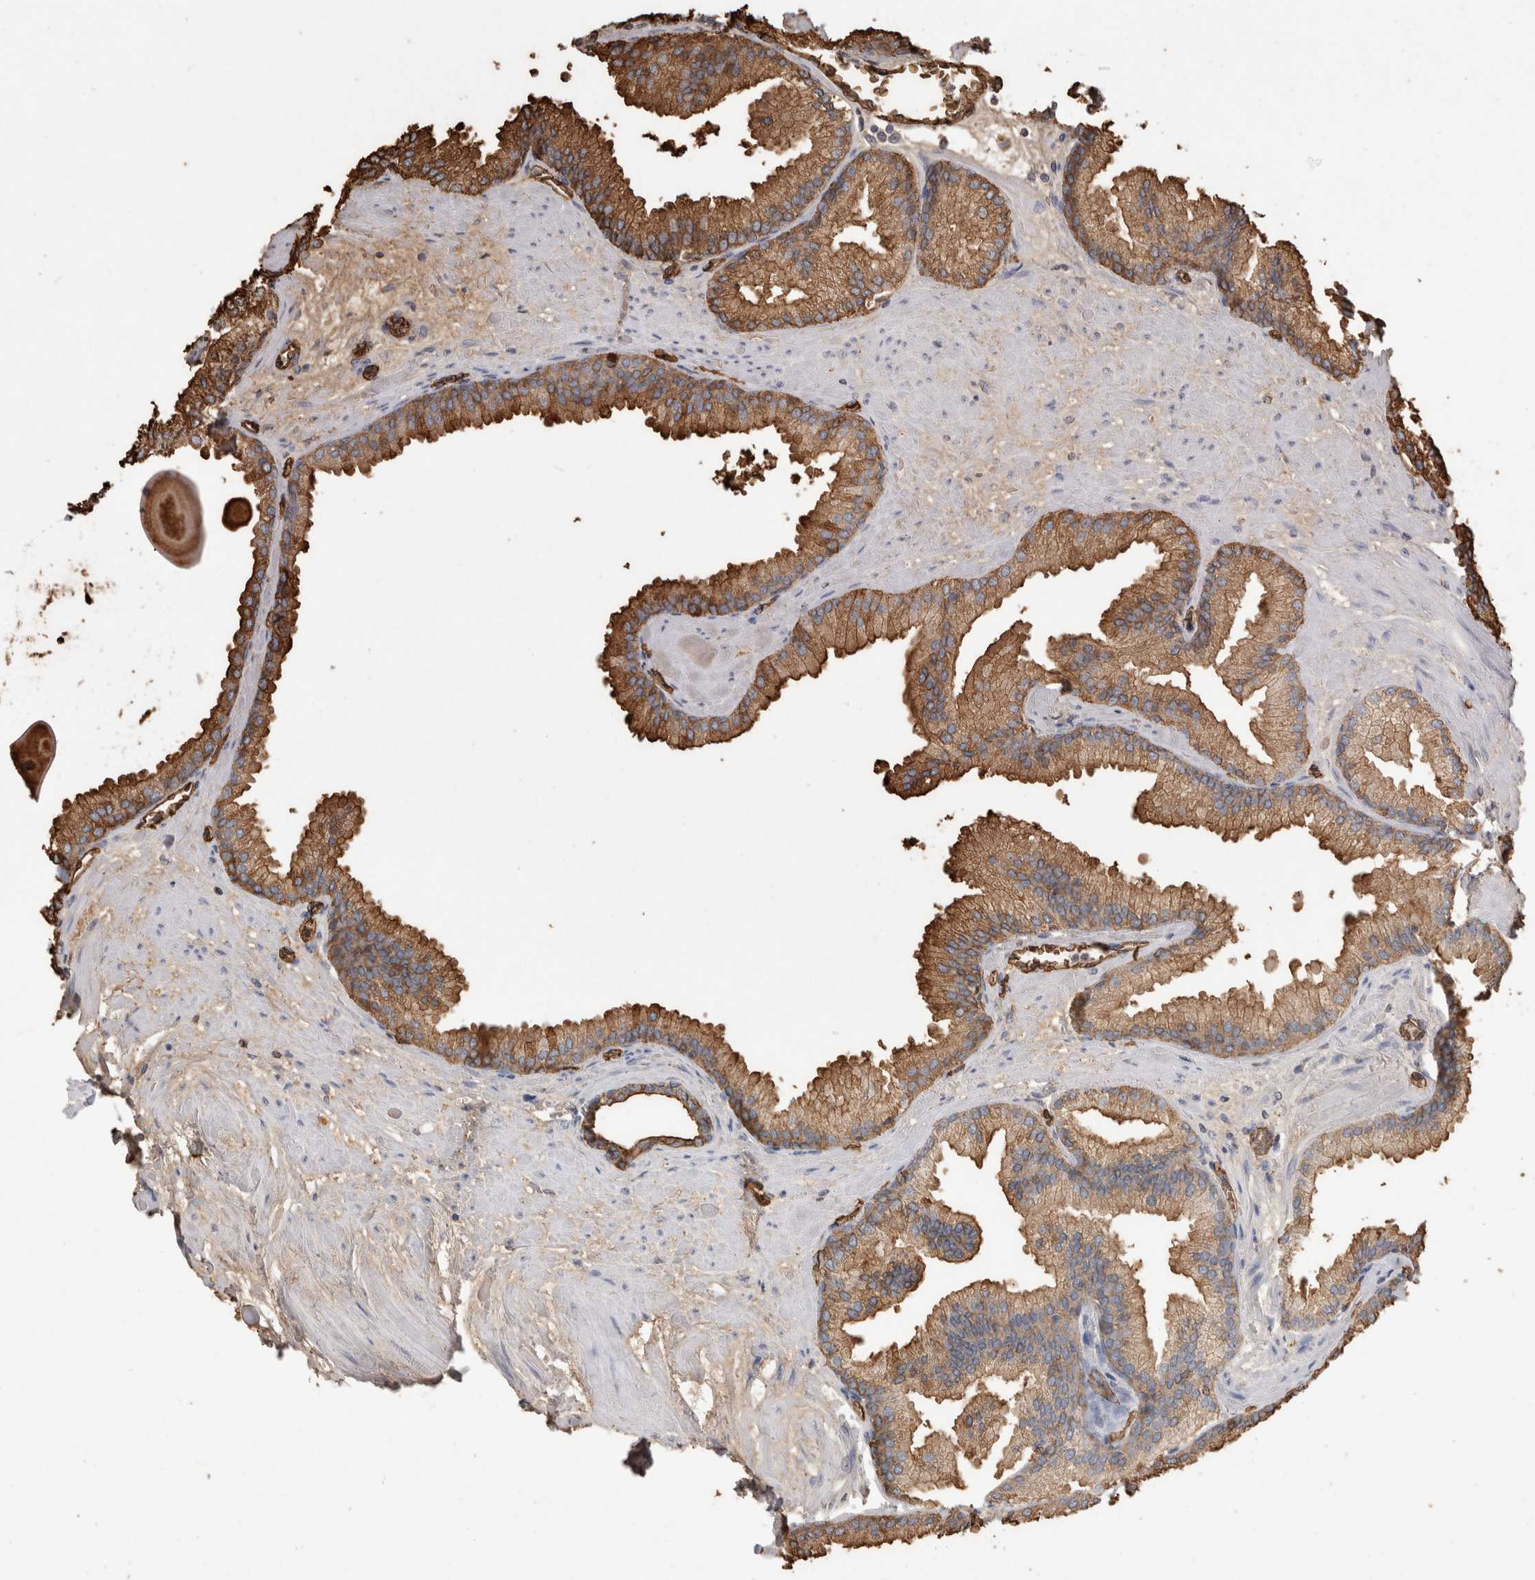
{"staining": {"intensity": "strong", "quantity": ">75%", "location": "cytoplasmic/membranous"}, "tissue": "prostate cancer", "cell_type": "Tumor cells", "image_type": "cancer", "snomed": [{"axis": "morphology", "description": "Adenocarcinoma, Low grade"}, {"axis": "topography", "description": "Prostate"}], "caption": "An image of human prostate cancer (adenocarcinoma (low-grade)) stained for a protein shows strong cytoplasmic/membranous brown staining in tumor cells.", "gene": "IL17RC", "patient": {"sex": "male", "age": 59}}